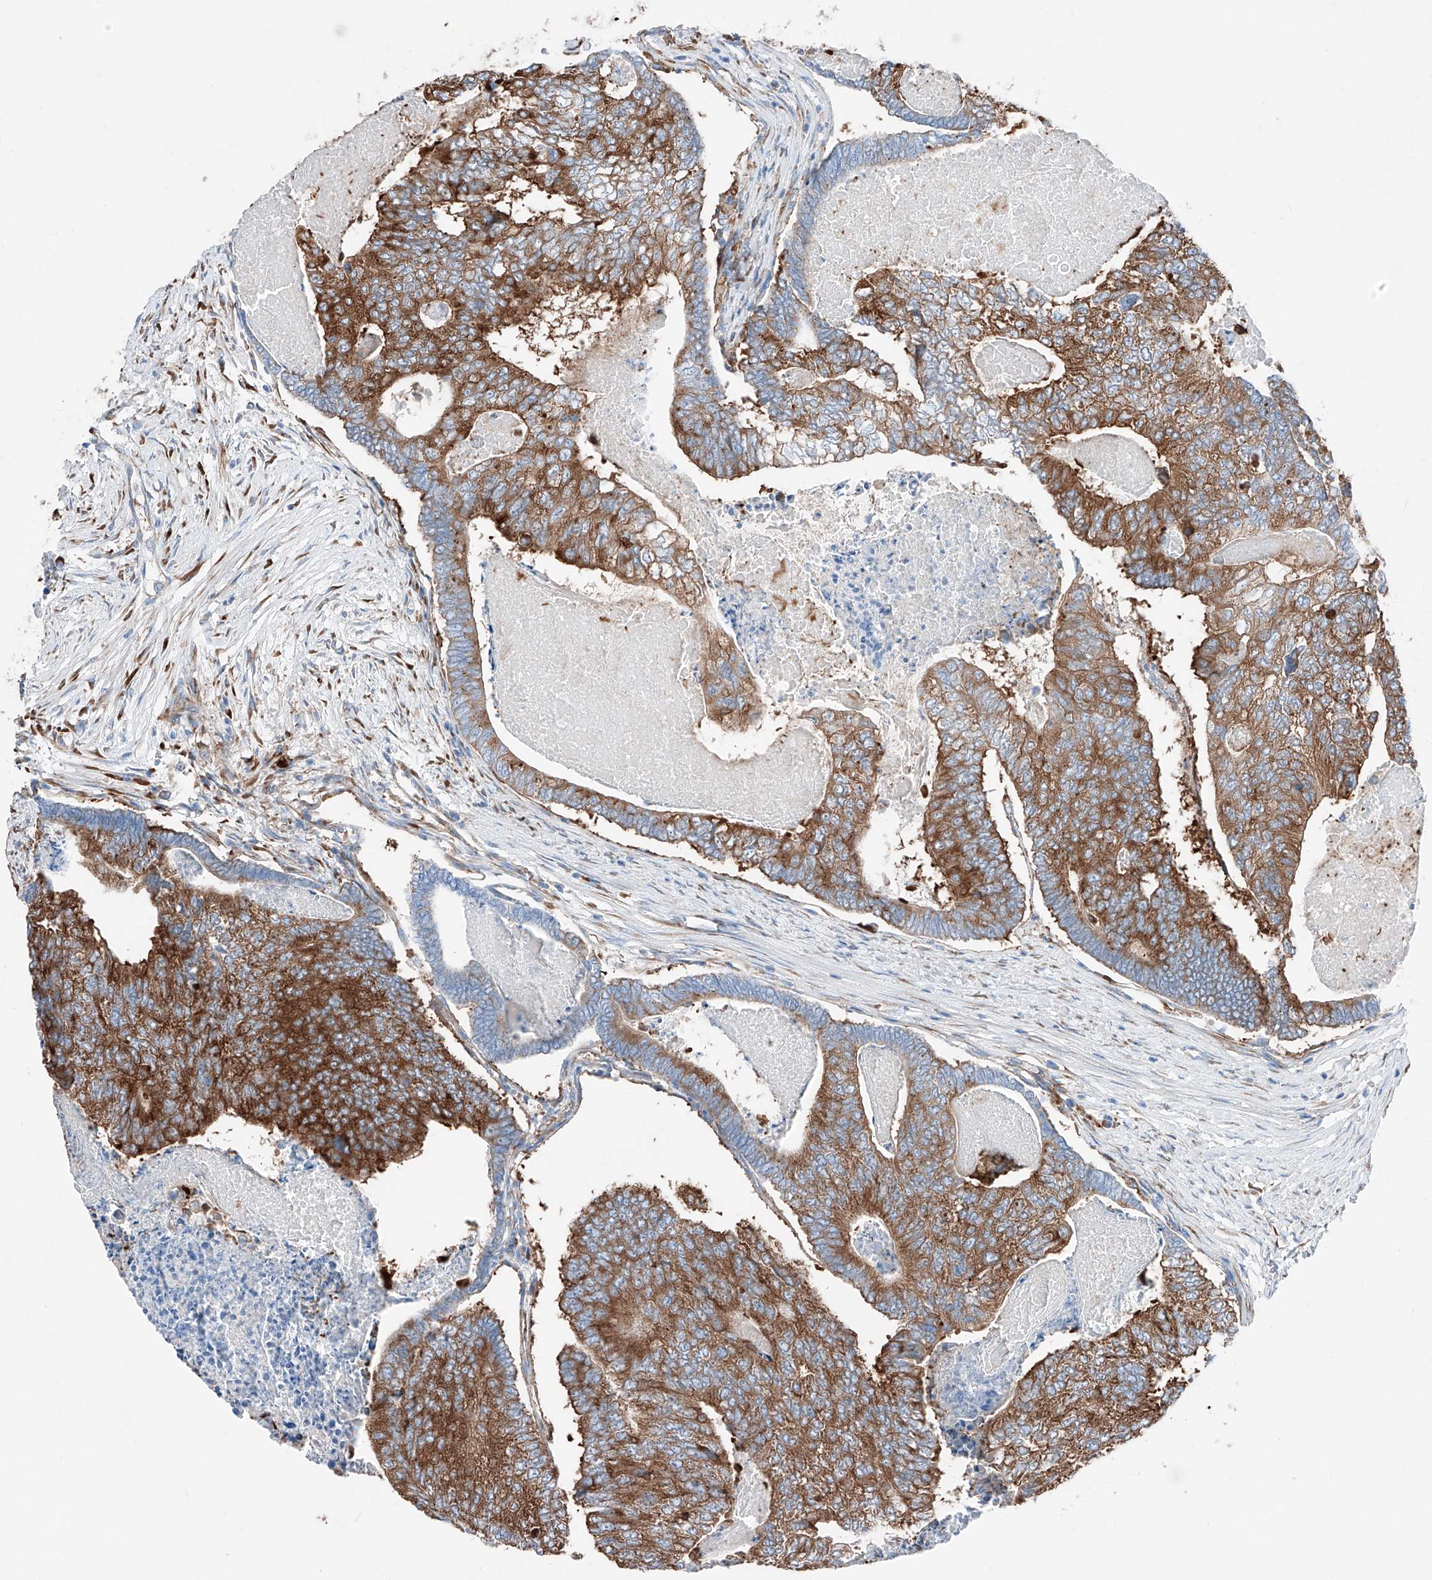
{"staining": {"intensity": "strong", "quantity": ">75%", "location": "cytoplasmic/membranous"}, "tissue": "colorectal cancer", "cell_type": "Tumor cells", "image_type": "cancer", "snomed": [{"axis": "morphology", "description": "Adenocarcinoma, NOS"}, {"axis": "topography", "description": "Colon"}], "caption": "A brown stain labels strong cytoplasmic/membranous positivity of a protein in human colorectal cancer (adenocarcinoma) tumor cells.", "gene": "CRELD1", "patient": {"sex": "female", "age": 67}}